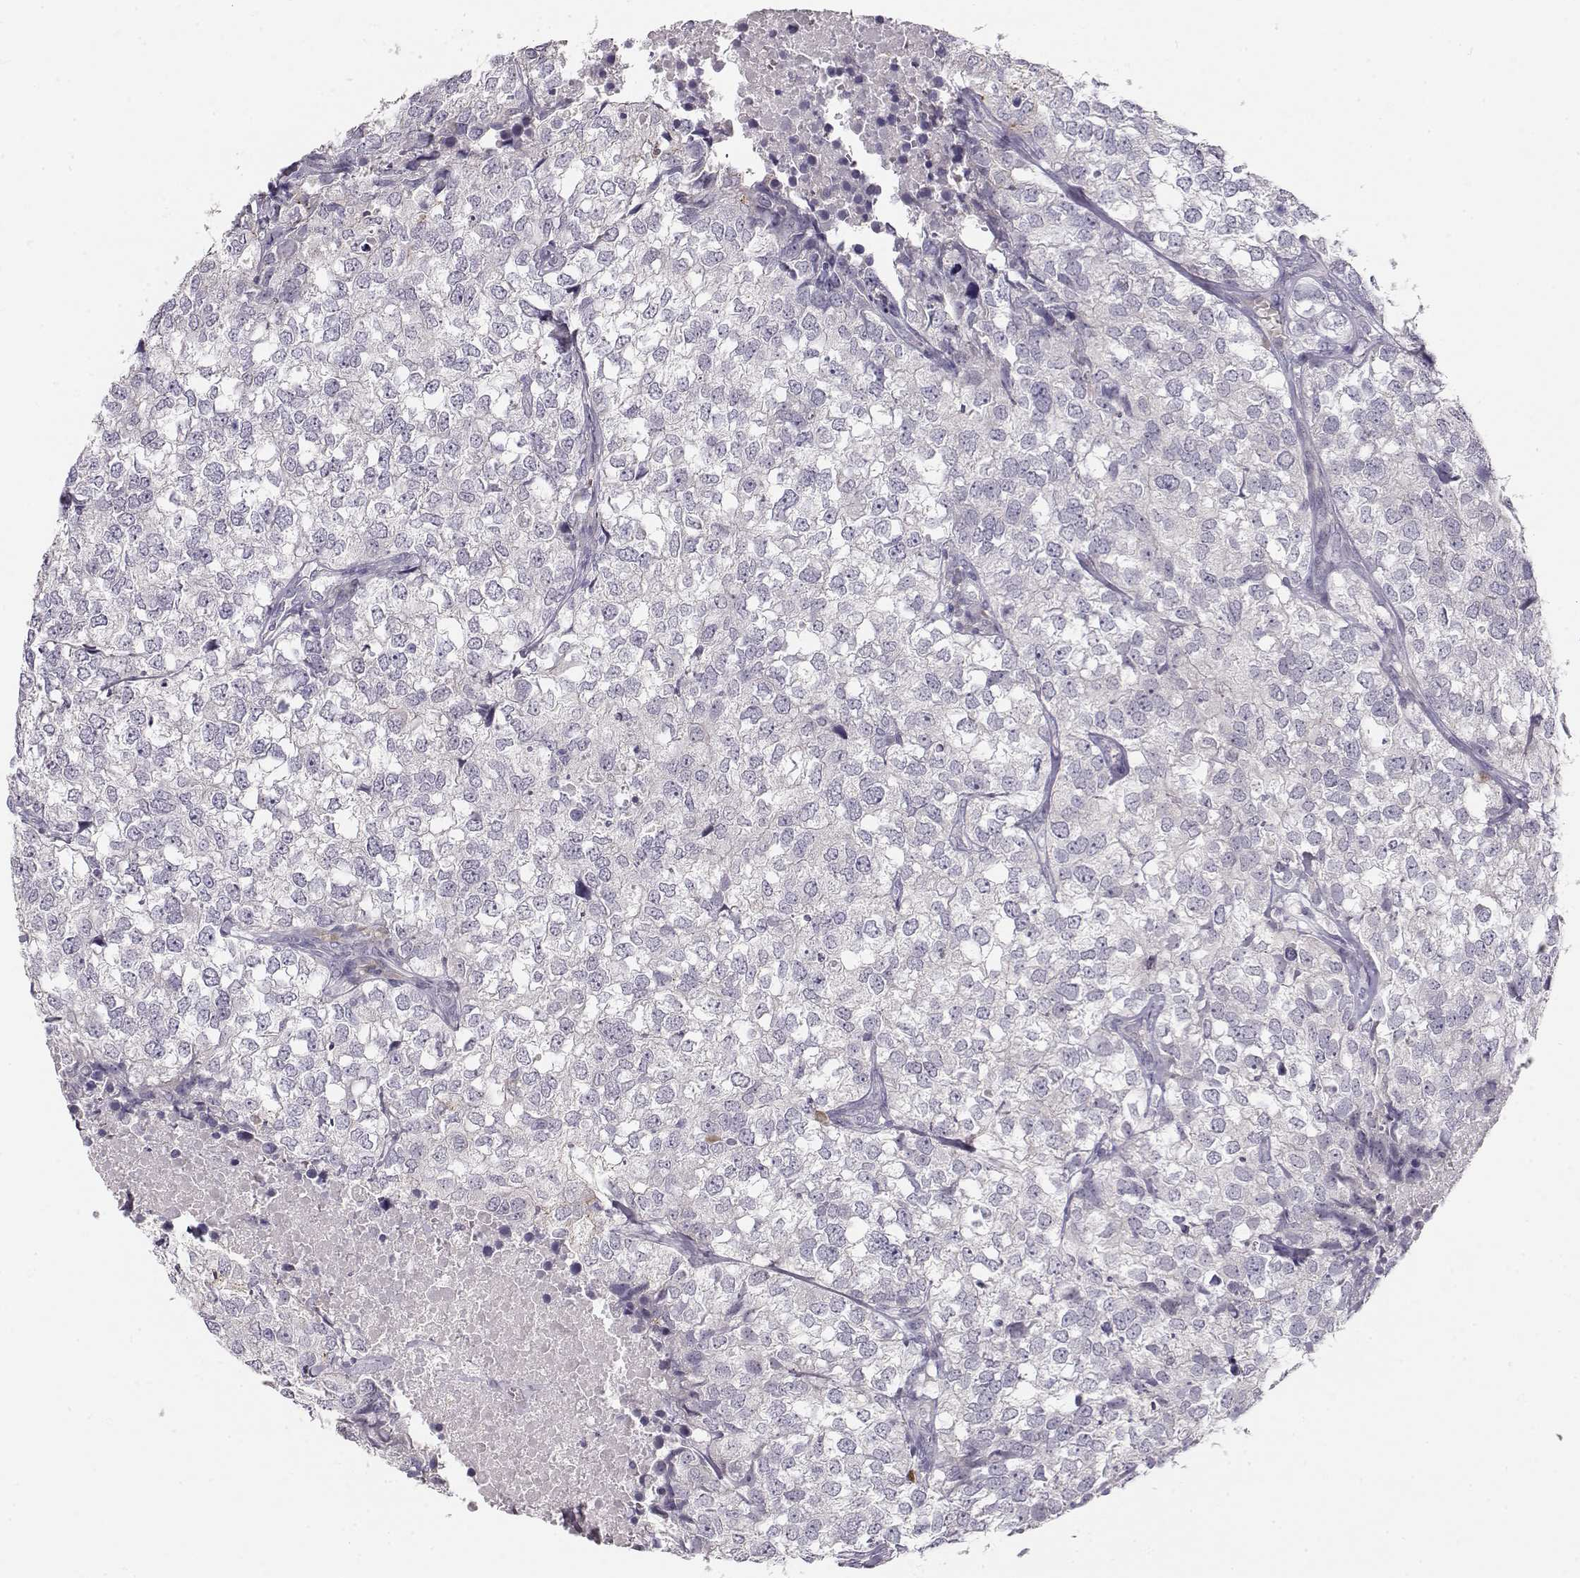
{"staining": {"intensity": "negative", "quantity": "none", "location": "none"}, "tissue": "breast cancer", "cell_type": "Tumor cells", "image_type": "cancer", "snomed": [{"axis": "morphology", "description": "Duct carcinoma"}, {"axis": "topography", "description": "Breast"}], "caption": "Image shows no protein positivity in tumor cells of breast cancer tissue.", "gene": "TTC26", "patient": {"sex": "female", "age": 30}}